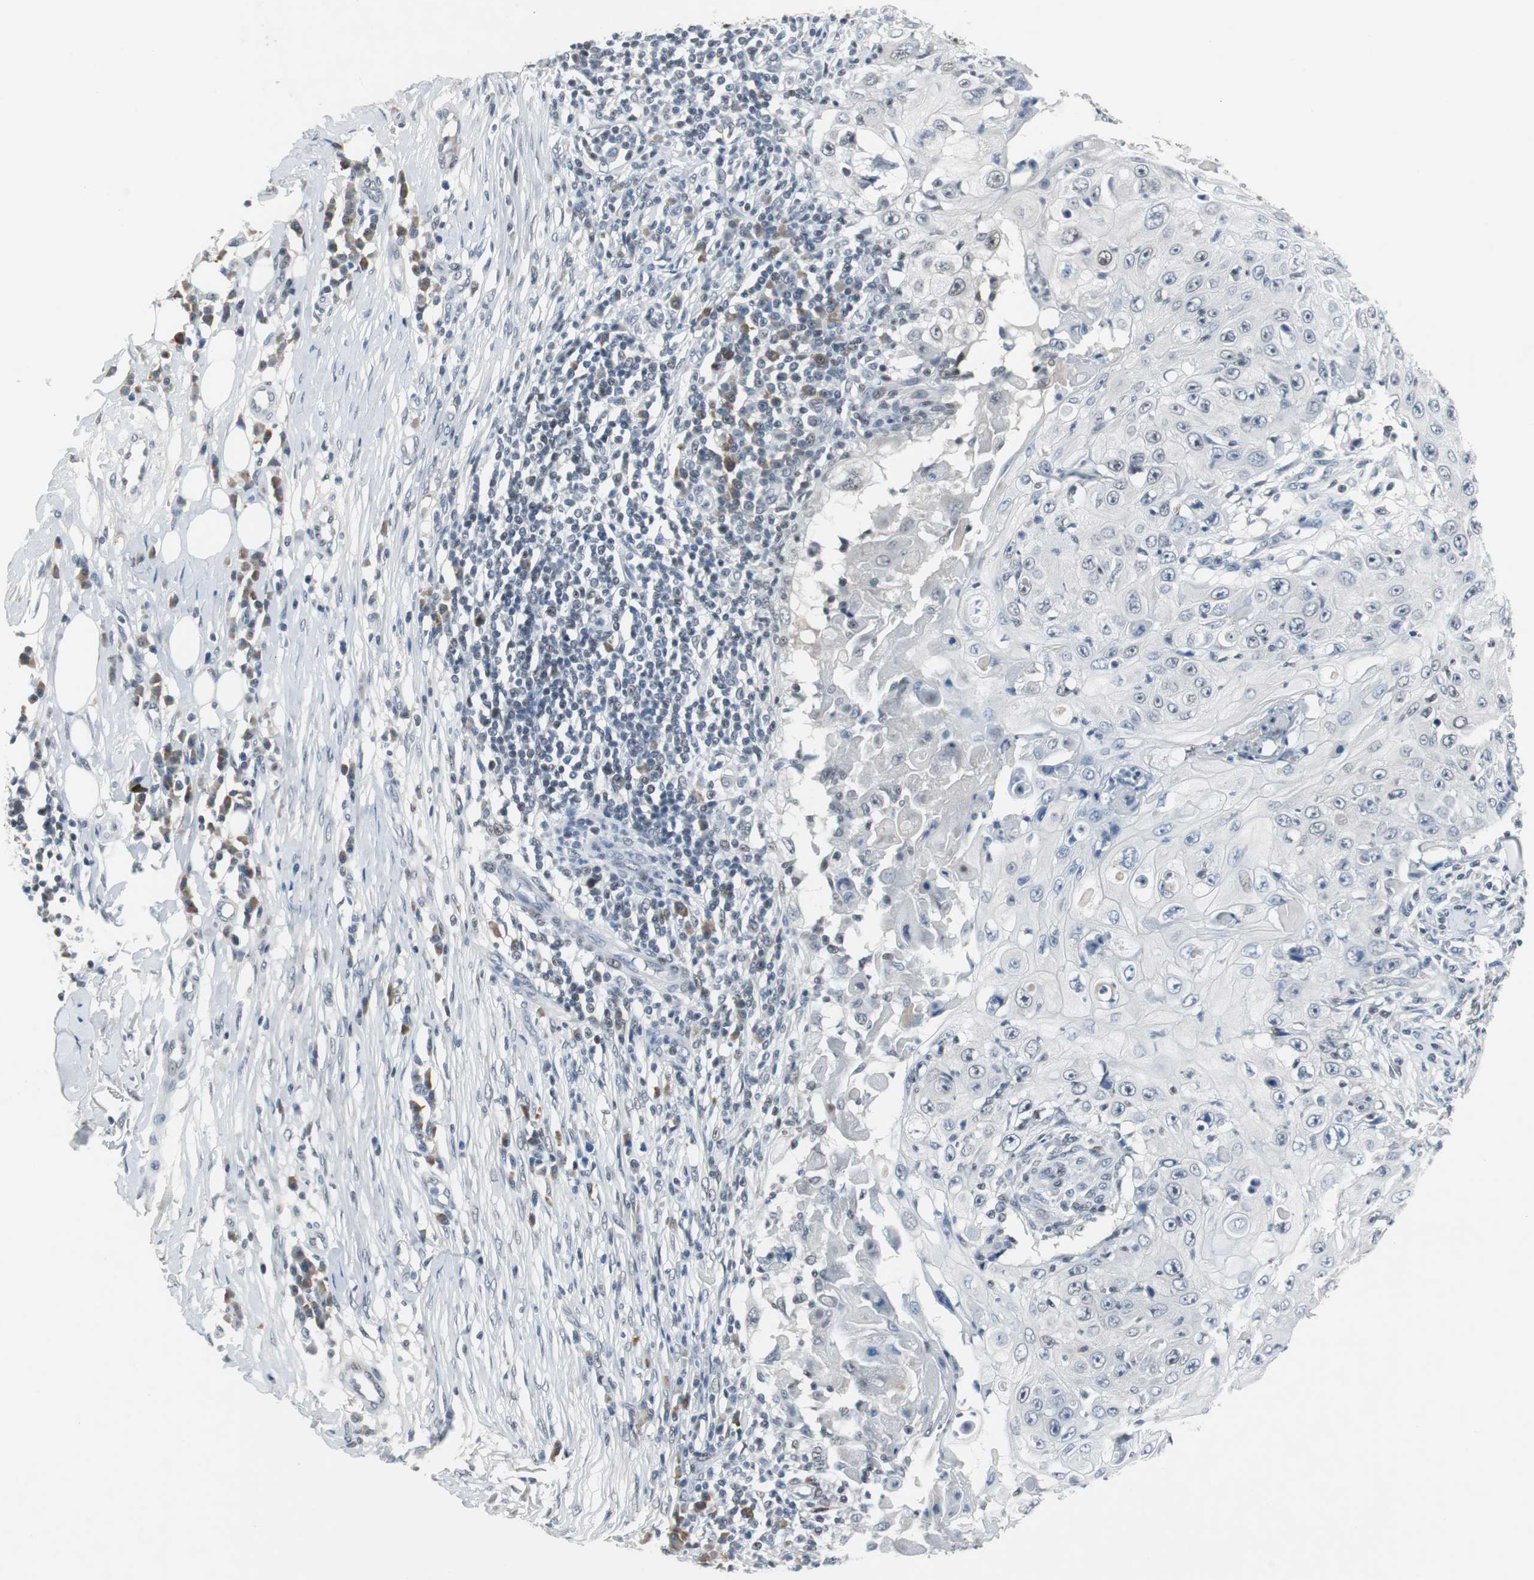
{"staining": {"intensity": "negative", "quantity": "none", "location": "none"}, "tissue": "skin cancer", "cell_type": "Tumor cells", "image_type": "cancer", "snomed": [{"axis": "morphology", "description": "Squamous cell carcinoma, NOS"}, {"axis": "topography", "description": "Skin"}], "caption": "This photomicrograph is of skin cancer (squamous cell carcinoma) stained with immunohistochemistry (IHC) to label a protein in brown with the nuclei are counter-stained blue. There is no positivity in tumor cells.", "gene": "ELK1", "patient": {"sex": "male", "age": 86}}